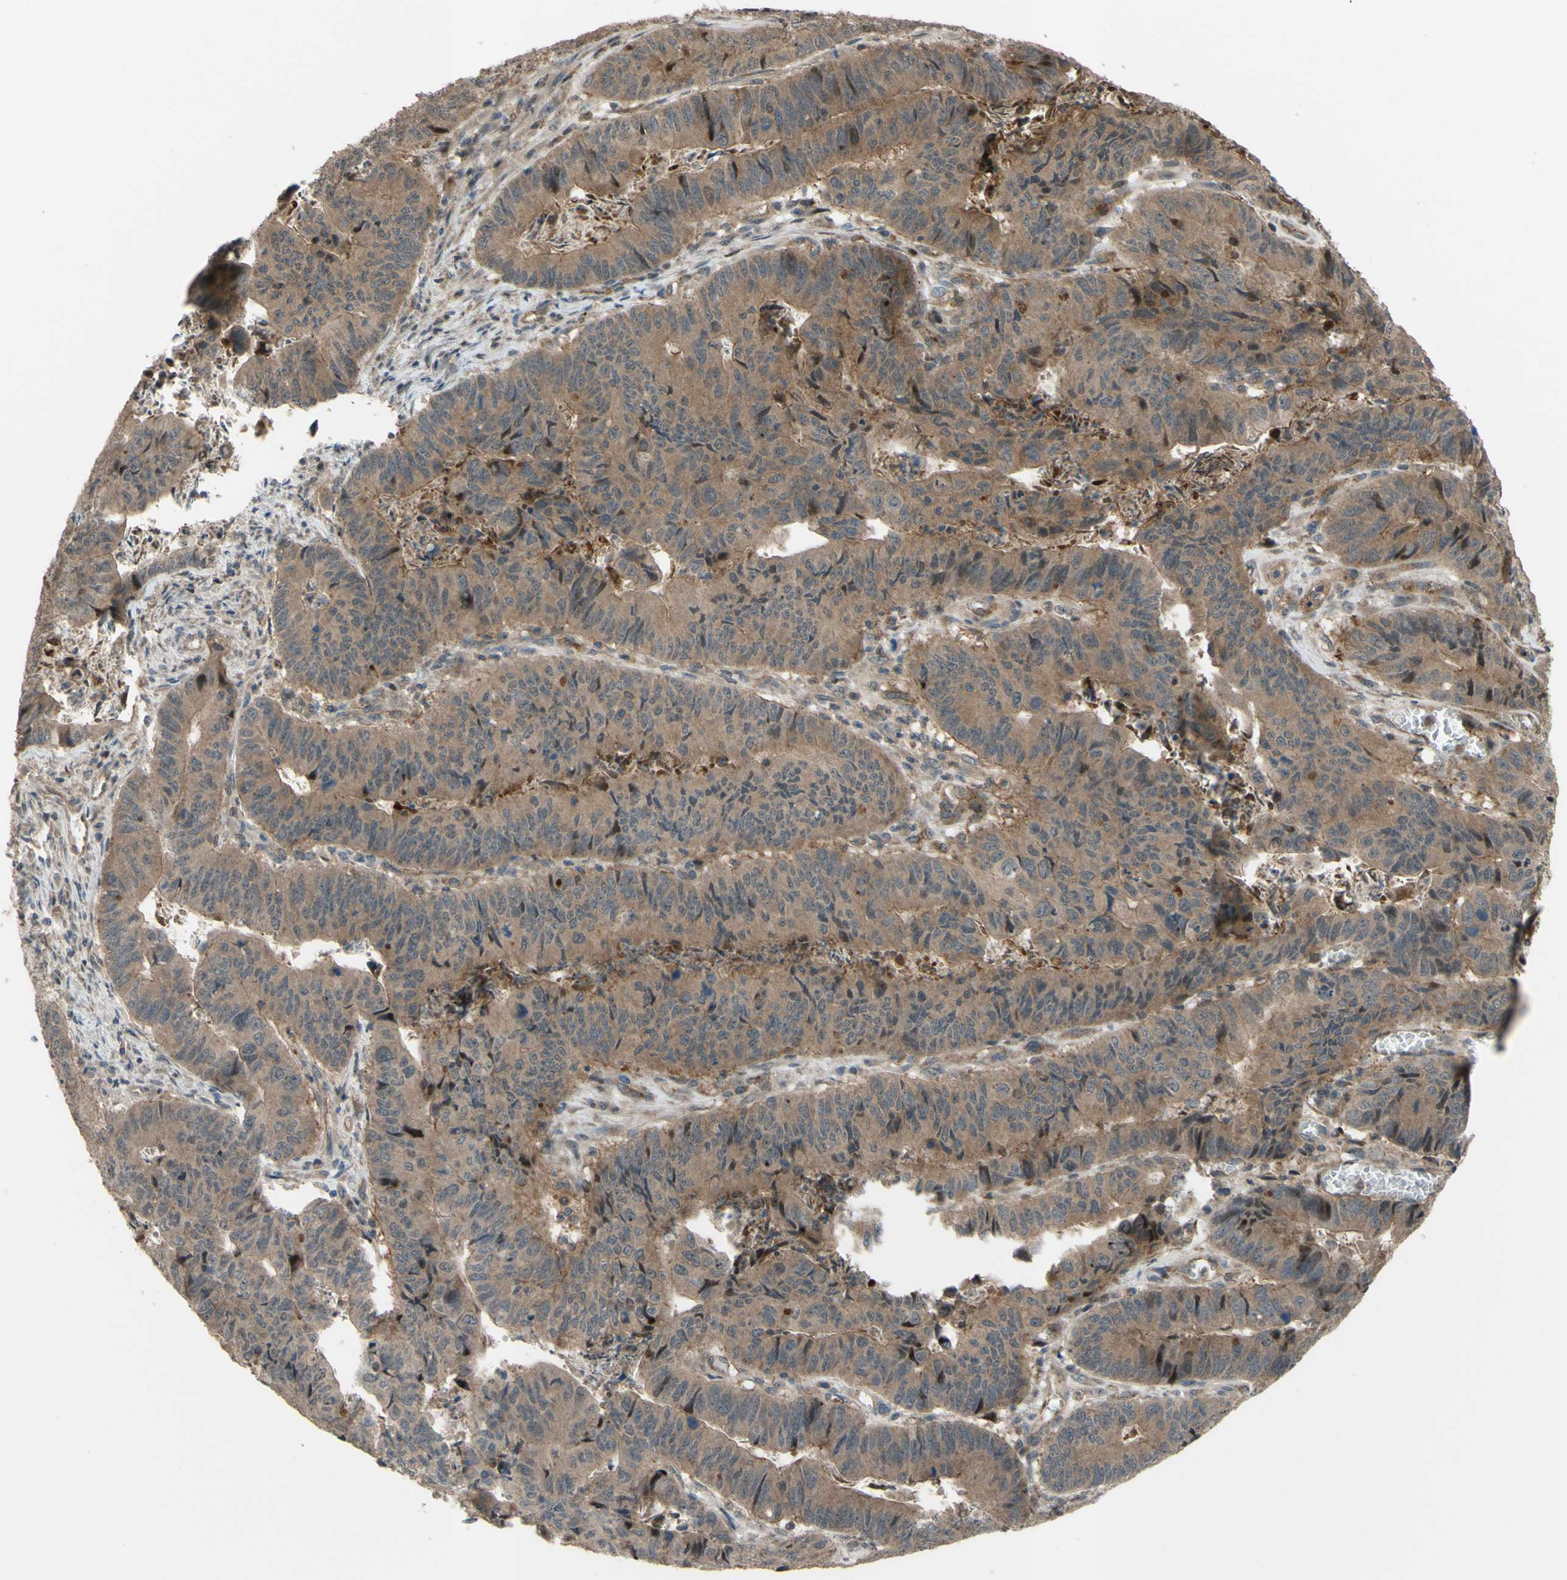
{"staining": {"intensity": "moderate", "quantity": ">75%", "location": "cytoplasmic/membranous"}, "tissue": "stomach cancer", "cell_type": "Tumor cells", "image_type": "cancer", "snomed": [{"axis": "morphology", "description": "Adenocarcinoma, NOS"}, {"axis": "topography", "description": "Stomach, lower"}], "caption": "Brown immunohistochemical staining in human stomach cancer (adenocarcinoma) exhibits moderate cytoplasmic/membranous positivity in approximately >75% of tumor cells. (IHC, brightfield microscopy, high magnification).", "gene": "SHROOM4", "patient": {"sex": "male", "age": 77}}